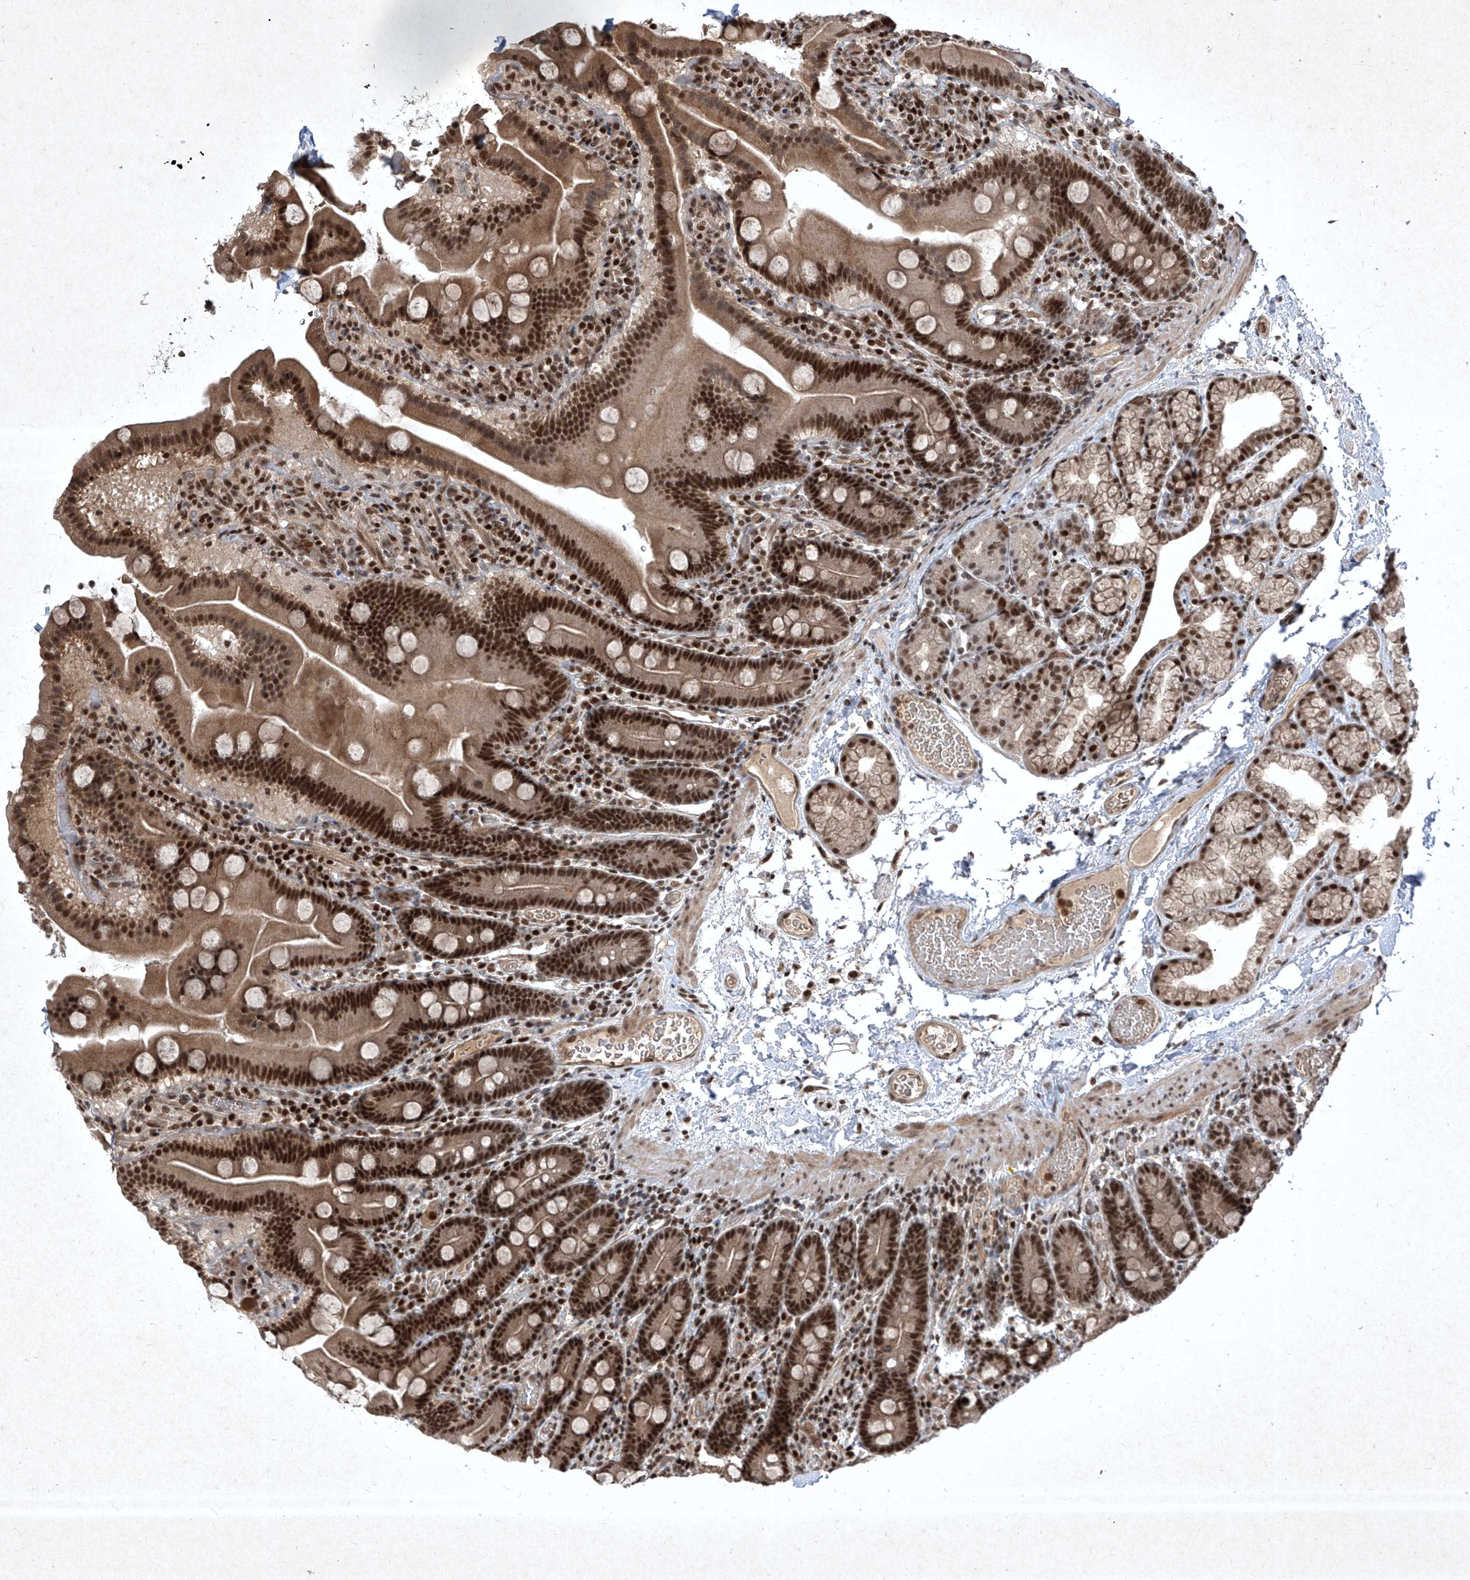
{"staining": {"intensity": "strong", "quantity": ">75%", "location": "cytoplasmic/membranous,nuclear"}, "tissue": "duodenum", "cell_type": "Glandular cells", "image_type": "normal", "snomed": [{"axis": "morphology", "description": "Normal tissue, NOS"}, {"axis": "topography", "description": "Duodenum"}], "caption": "Immunohistochemical staining of benign human duodenum demonstrates high levels of strong cytoplasmic/membranous,nuclear expression in about >75% of glandular cells.", "gene": "IRF2", "patient": {"sex": "male", "age": 55}}